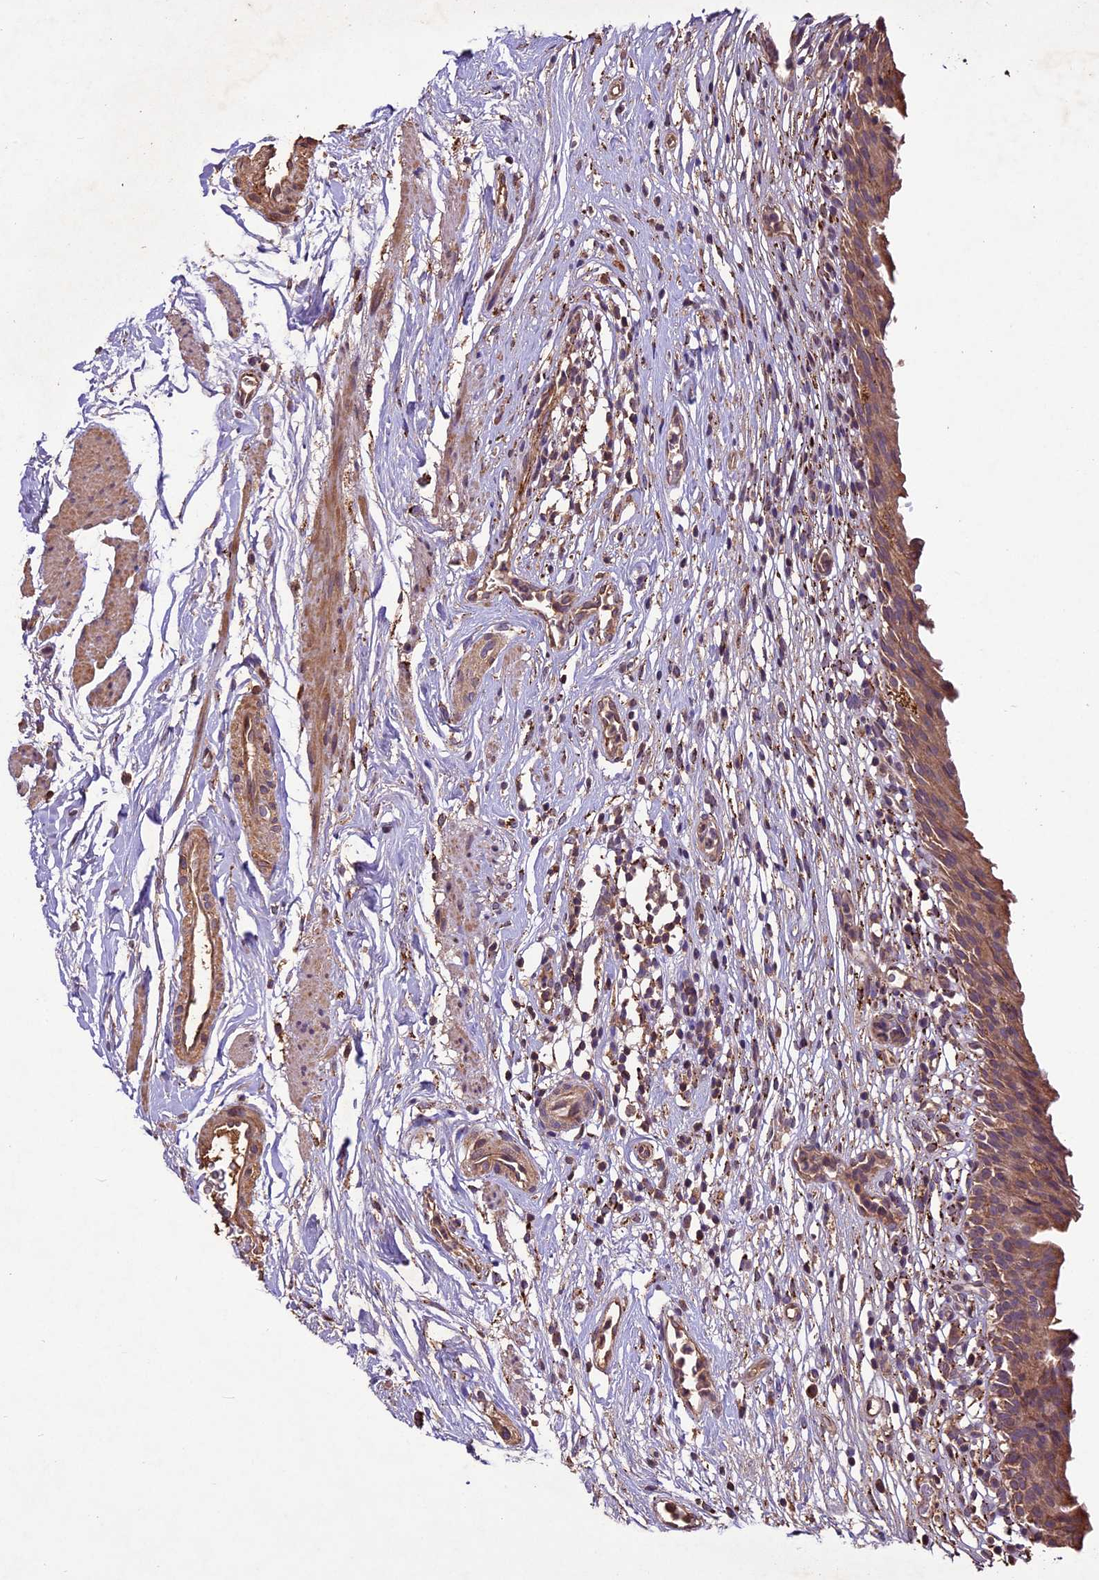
{"staining": {"intensity": "moderate", "quantity": ">75%", "location": "cytoplasmic/membranous"}, "tissue": "urinary bladder", "cell_type": "Urothelial cells", "image_type": "normal", "snomed": [{"axis": "morphology", "description": "Normal tissue, NOS"}, {"axis": "morphology", "description": "Inflammation, NOS"}, {"axis": "topography", "description": "Urinary bladder"}], "caption": "Immunohistochemistry (DAB) staining of normal human urinary bladder reveals moderate cytoplasmic/membranous protein positivity in about >75% of urothelial cells.", "gene": "CRLF1", "patient": {"sex": "male", "age": 63}}